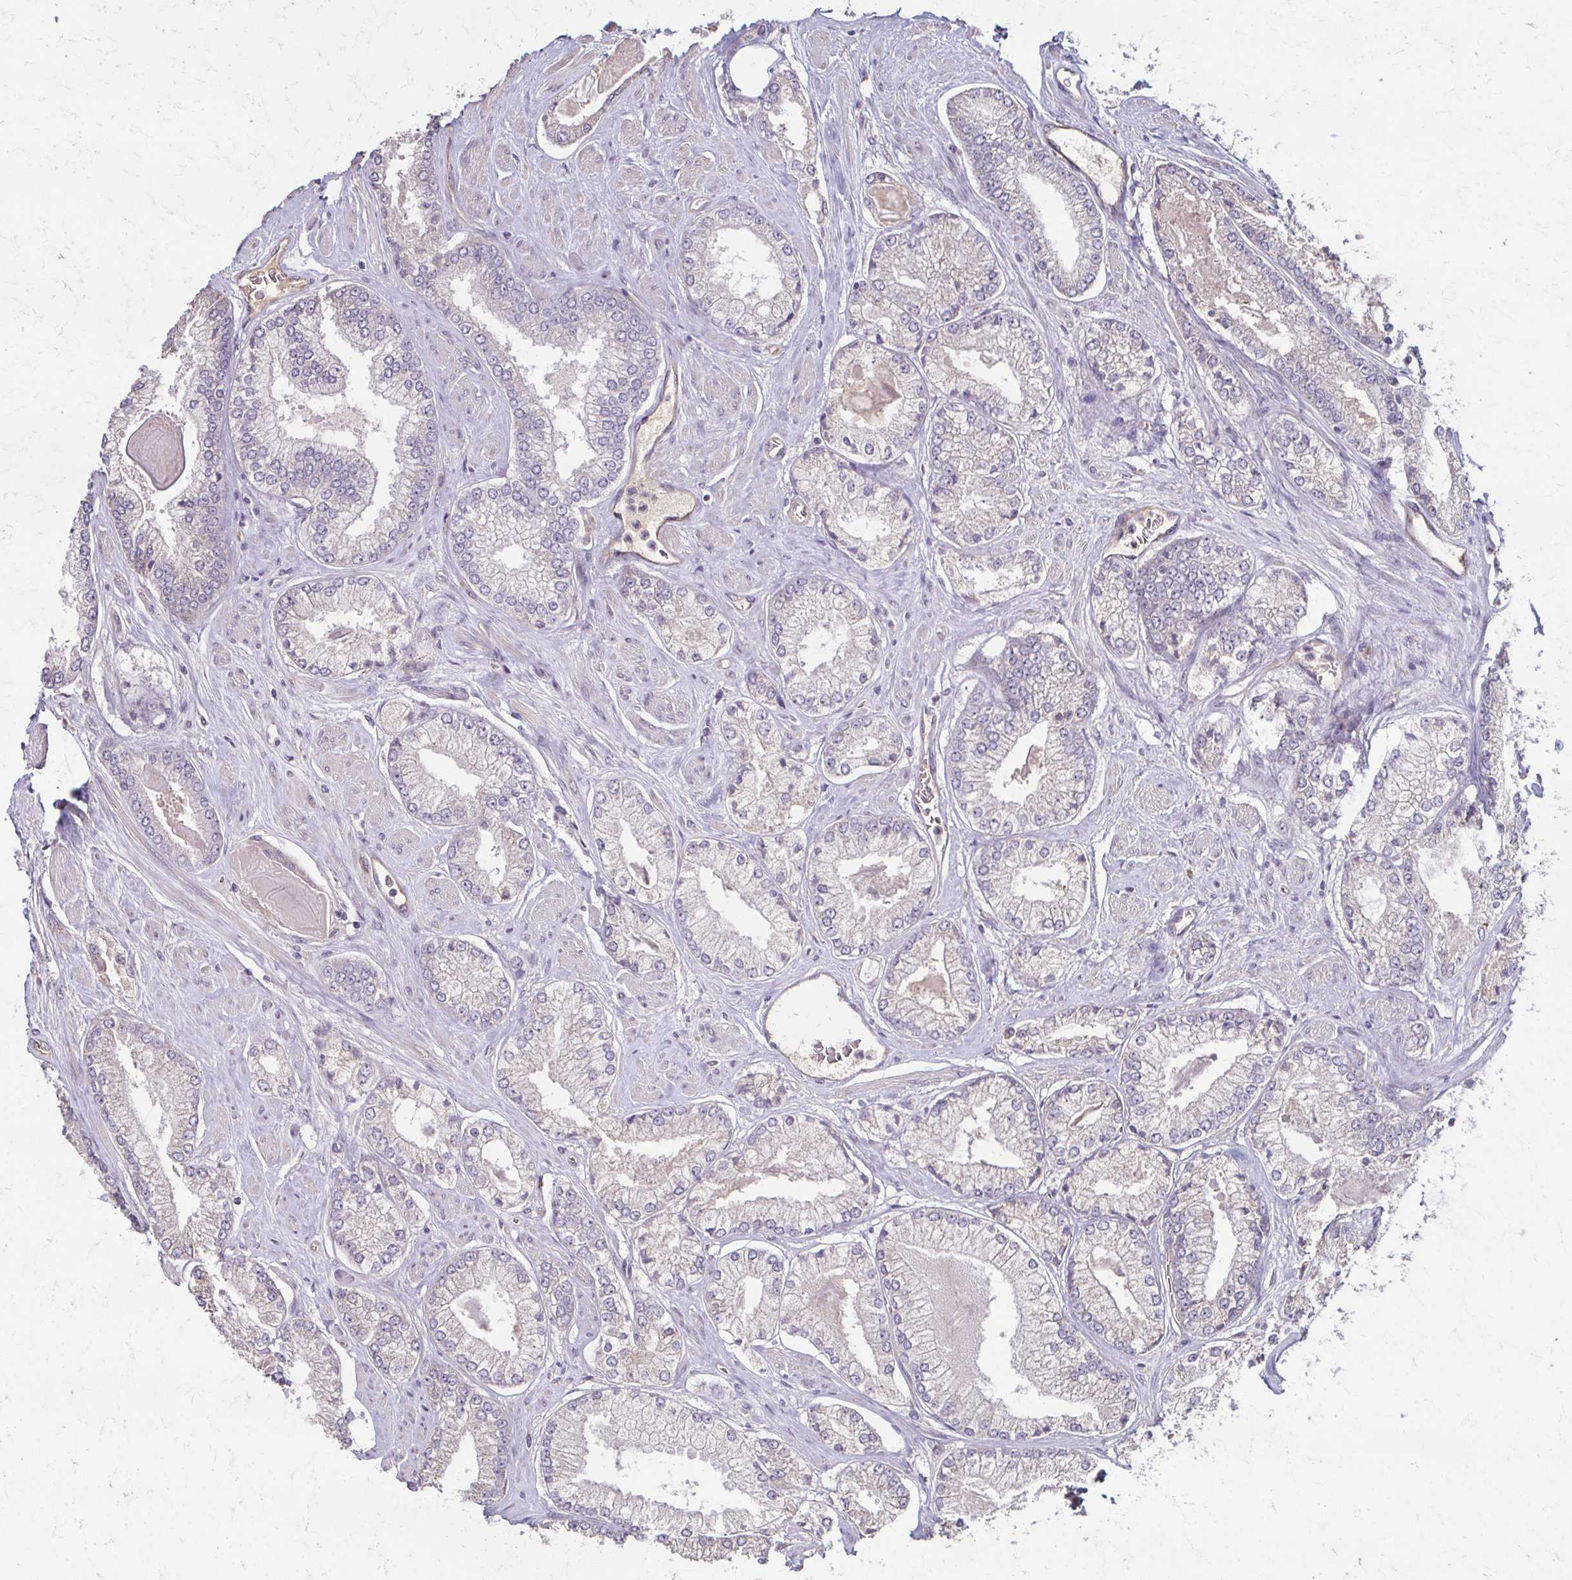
{"staining": {"intensity": "negative", "quantity": "none", "location": "none"}, "tissue": "prostate cancer", "cell_type": "Tumor cells", "image_type": "cancer", "snomed": [{"axis": "morphology", "description": "Adenocarcinoma, Low grade"}, {"axis": "topography", "description": "Prostate"}], "caption": "The histopathology image exhibits no staining of tumor cells in prostate cancer. (DAB immunohistochemistry (IHC) visualized using brightfield microscopy, high magnification).", "gene": "IL18BP", "patient": {"sex": "male", "age": 67}}